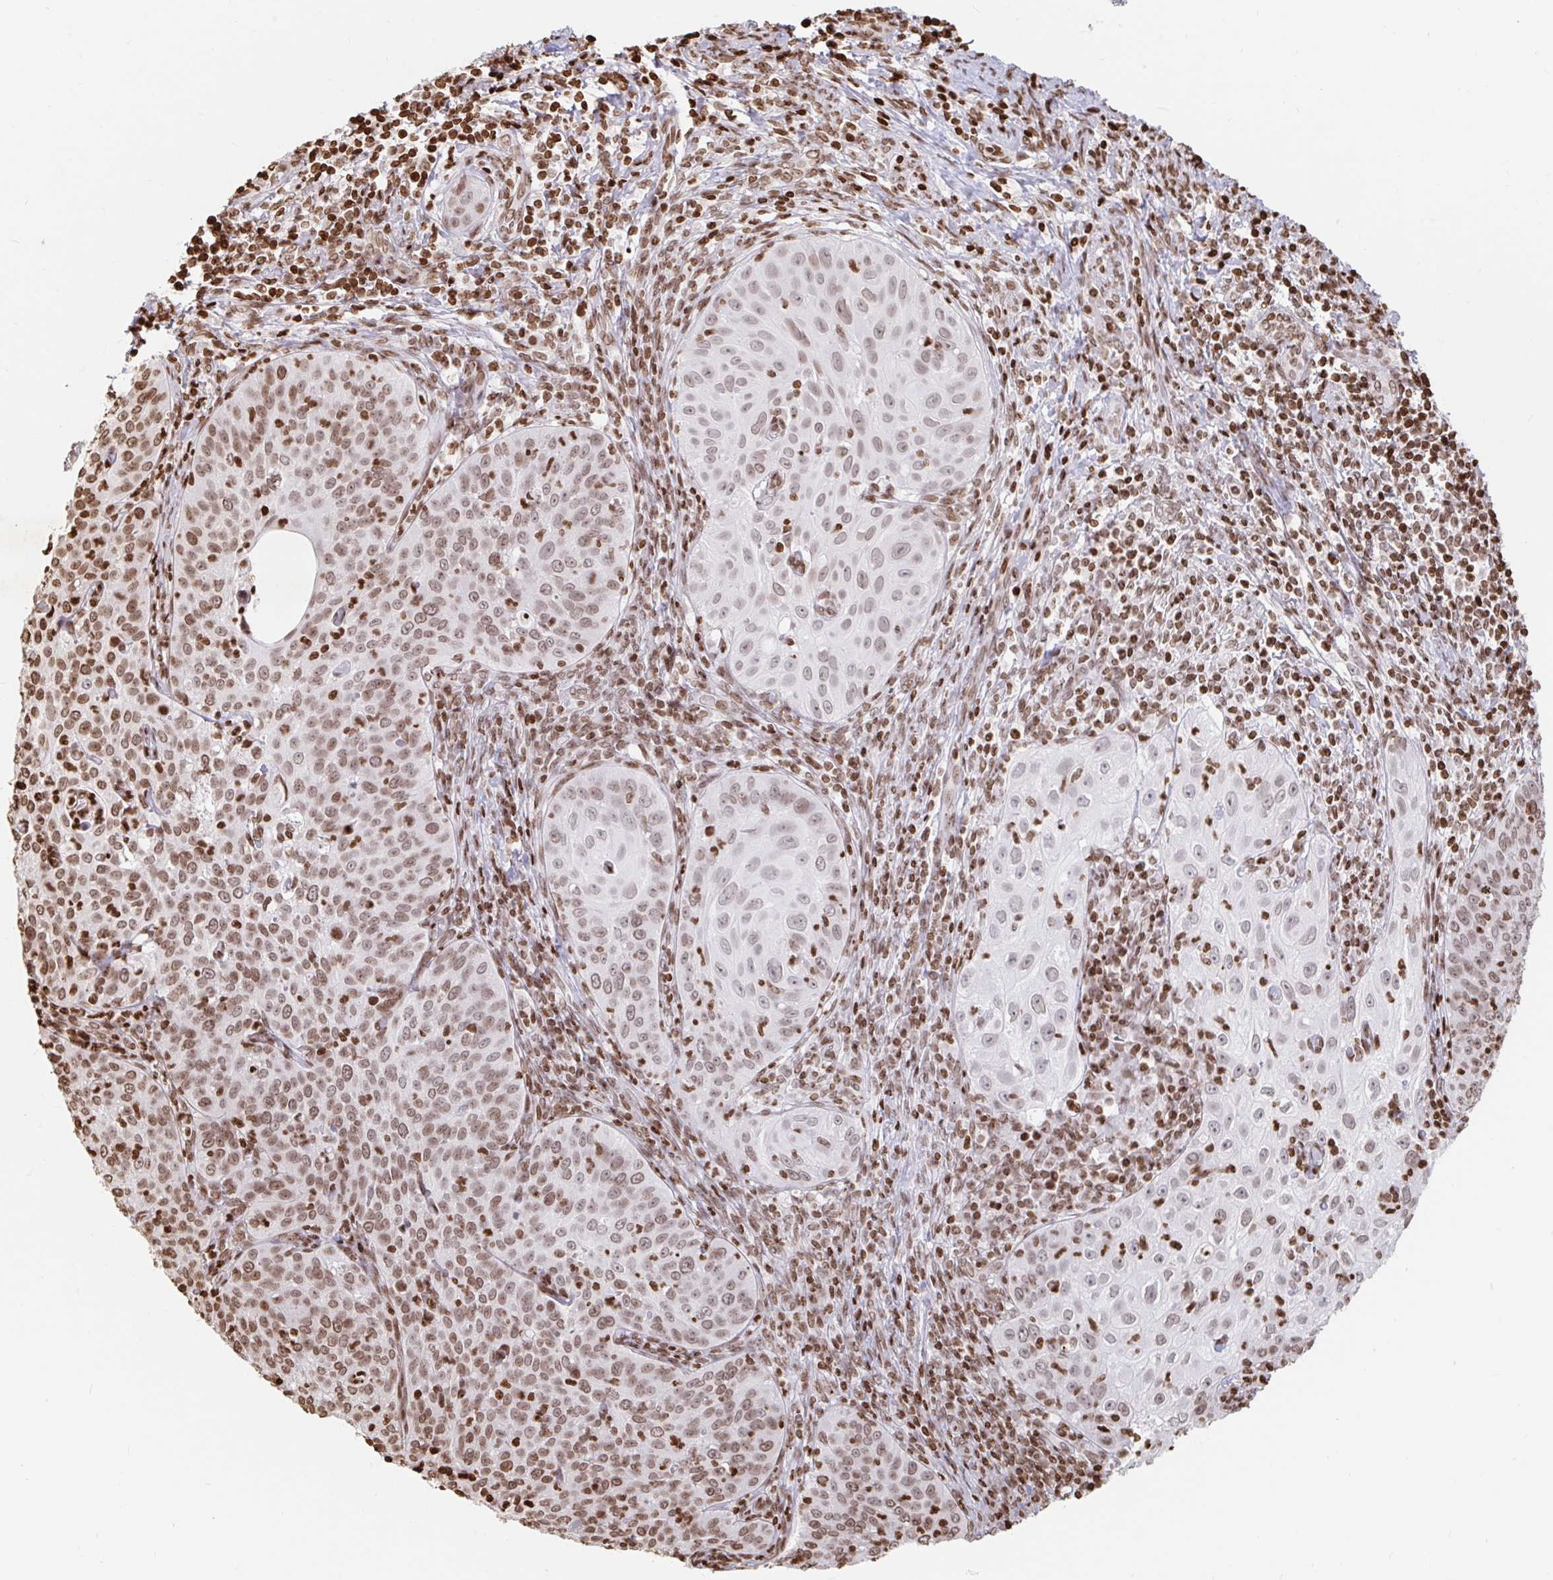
{"staining": {"intensity": "moderate", "quantity": "25%-75%", "location": "nuclear"}, "tissue": "cervical cancer", "cell_type": "Tumor cells", "image_type": "cancer", "snomed": [{"axis": "morphology", "description": "Squamous cell carcinoma, NOS"}, {"axis": "topography", "description": "Cervix"}], "caption": "Human cervical cancer stained with a protein marker shows moderate staining in tumor cells.", "gene": "H2BC5", "patient": {"sex": "female", "age": 30}}